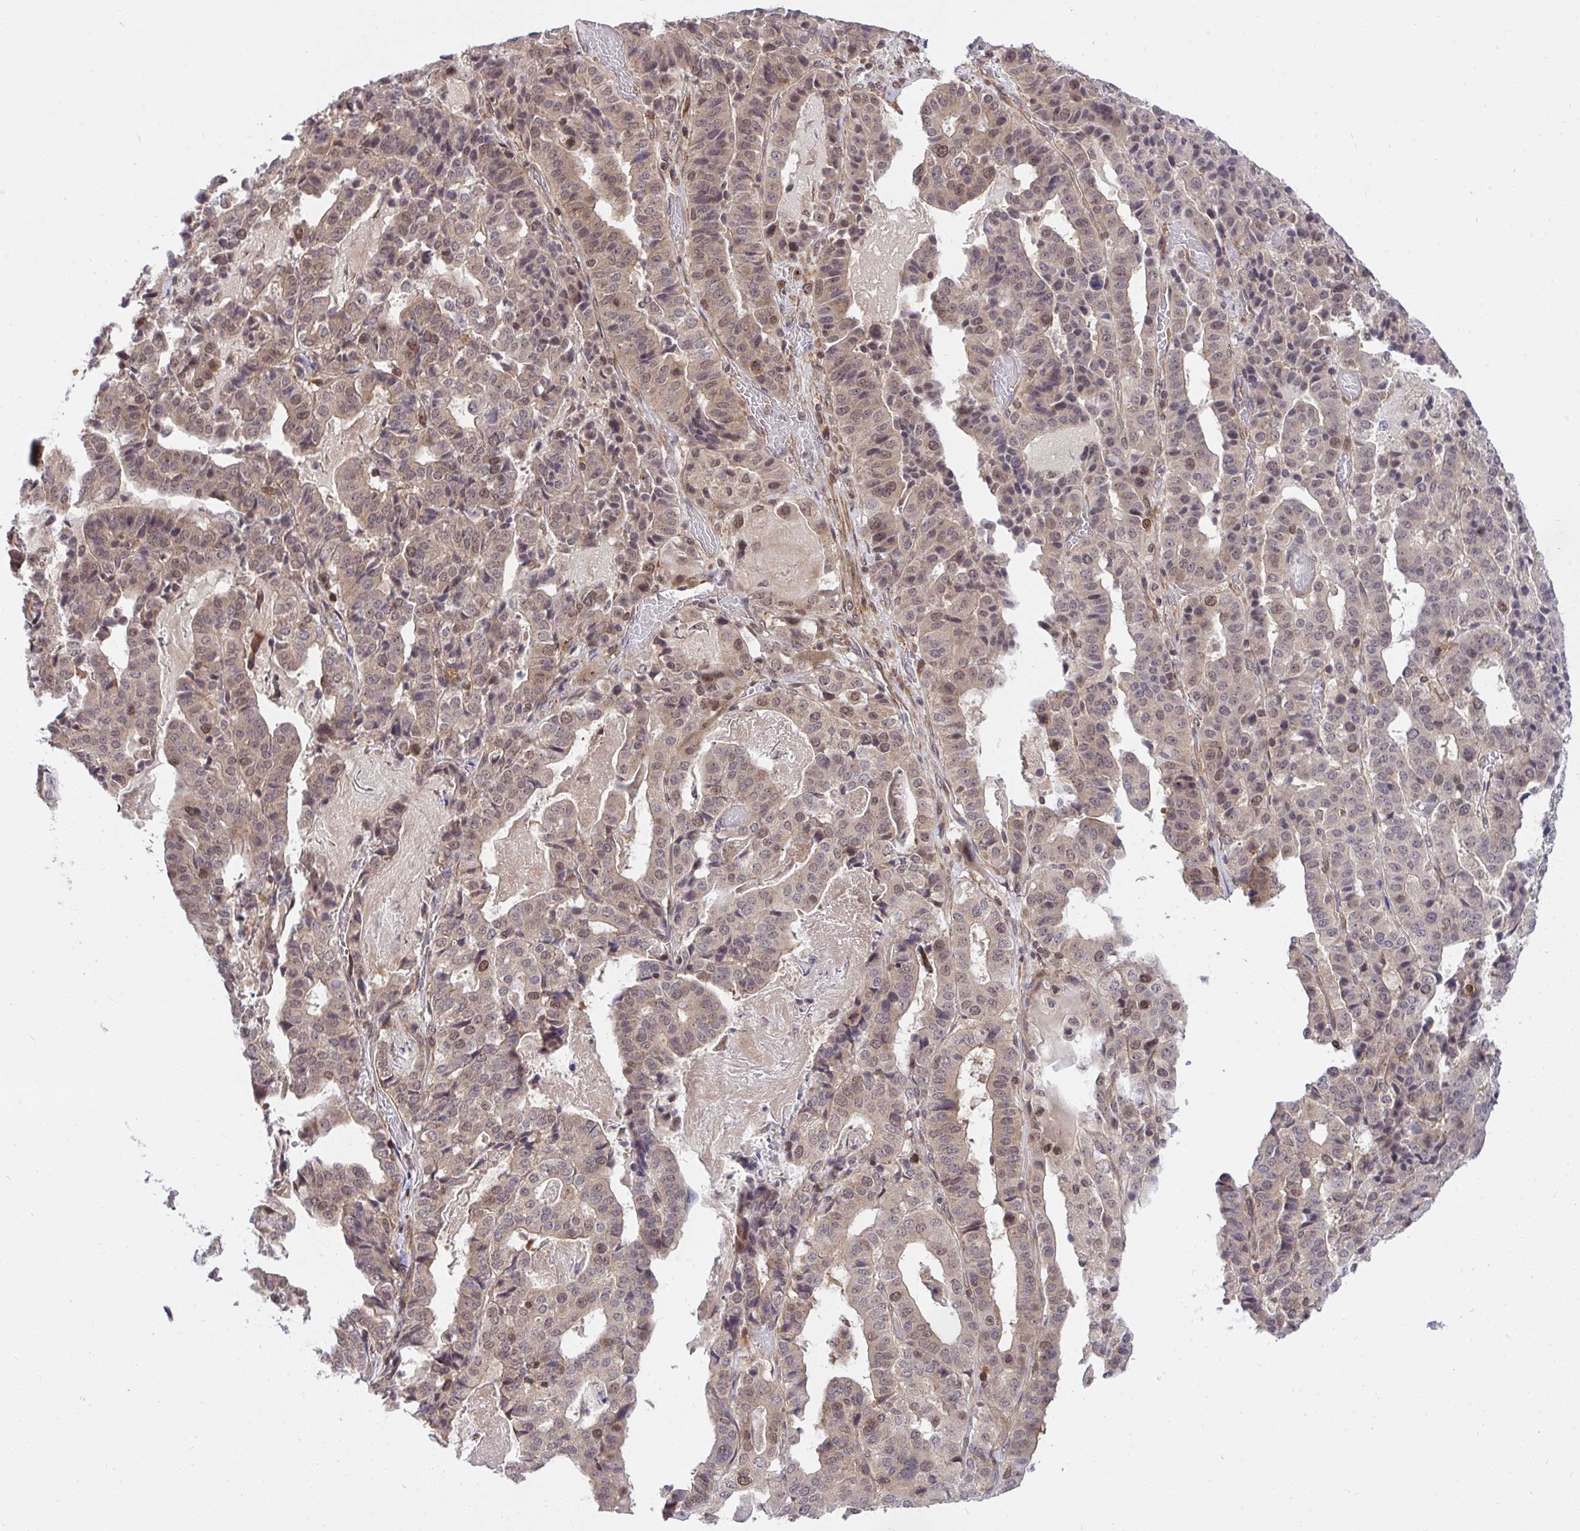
{"staining": {"intensity": "weak", "quantity": "<25%", "location": "cytoplasmic/membranous"}, "tissue": "stomach cancer", "cell_type": "Tumor cells", "image_type": "cancer", "snomed": [{"axis": "morphology", "description": "Adenocarcinoma, NOS"}, {"axis": "topography", "description": "Stomach"}], "caption": "Immunohistochemistry micrograph of human stomach adenocarcinoma stained for a protein (brown), which demonstrates no expression in tumor cells.", "gene": "ERI1", "patient": {"sex": "male", "age": 48}}